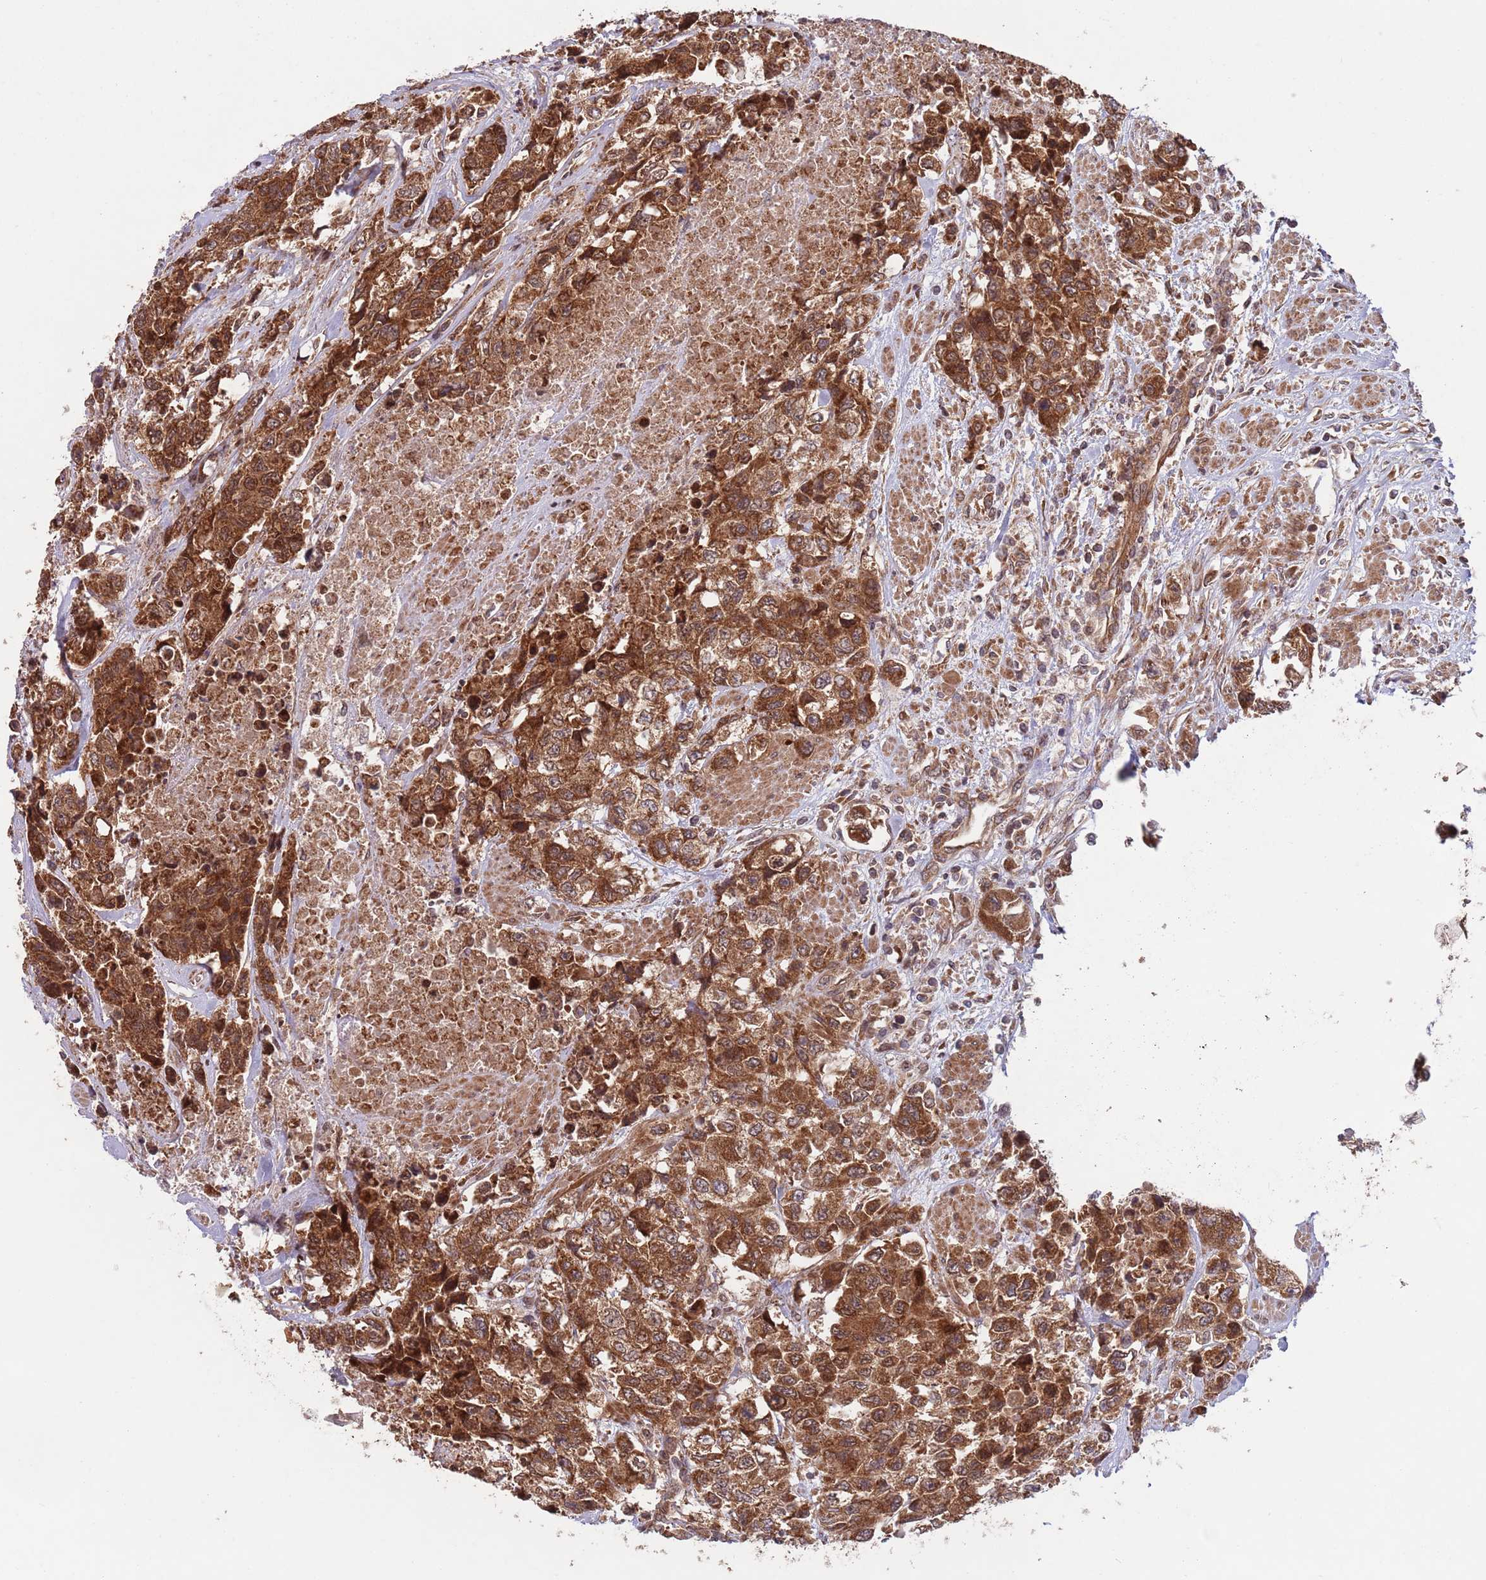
{"staining": {"intensity": "strong", "quantity": ">75%", "location": "cytoplasmic/membranous"}, "tissue": "urothelial cancer", "cell_type": "Tumor cells", "image_type": "cancer", "snomed": [{"axis": "morphology", "description": "Urothelial carcinoma, High grade"}, {"axis": "topography", "description": "Urinary bladder"}], "caption": "Protein staining displays strong cytoplasmic/membranous positivity in approximately >75% of tumor cells in urothelial carcinoma (high-grade).", "gene": "MFNG", "patient": {"sex": "female", "age": 78}}